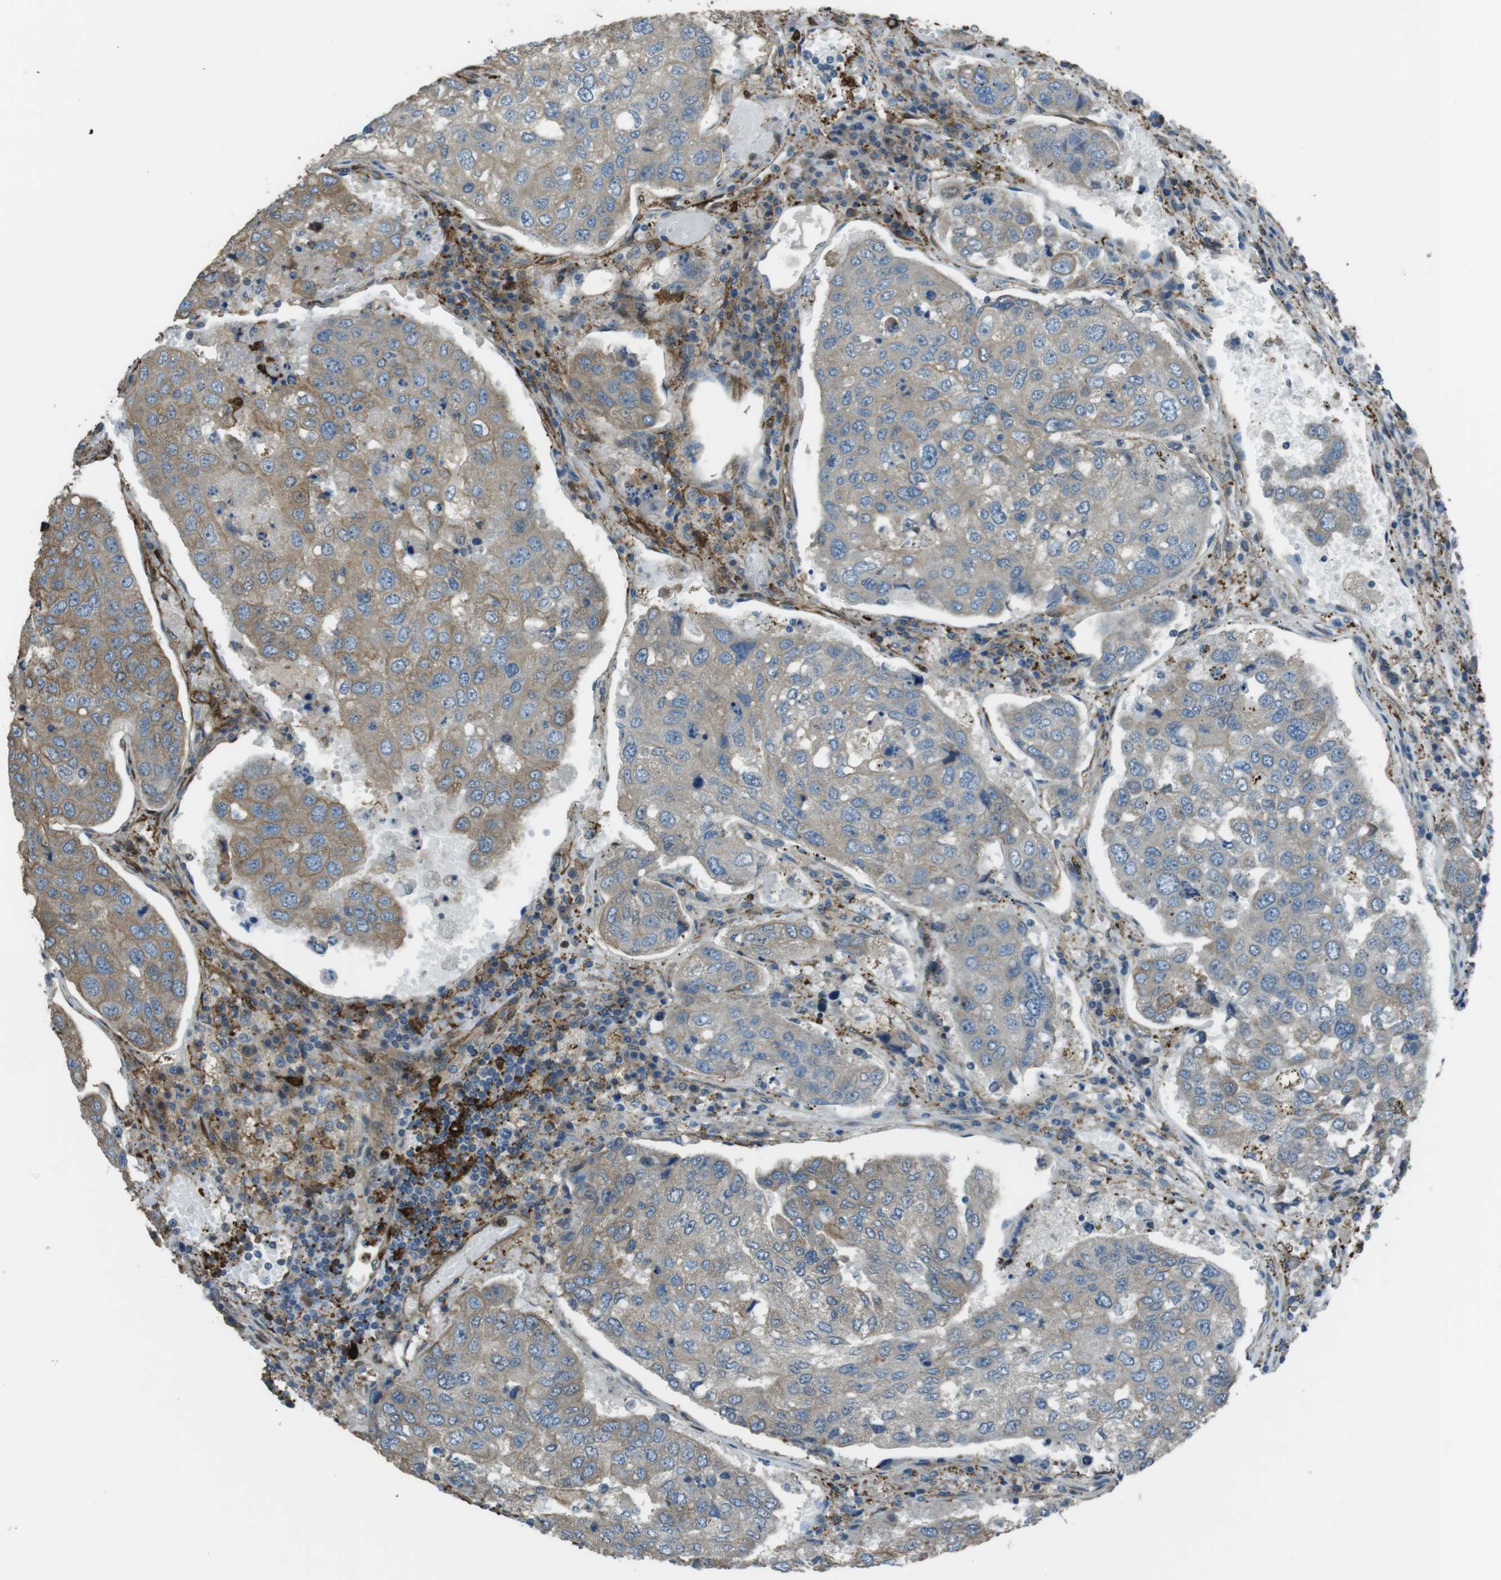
{"staining": {"intensity": "weak", "quantity": ">75%", "location": "cytoplasmic/membranous"}, "tissue": "urothelial cancer", "cell_type": "Tumor cells", "image_type": "cancer", "snomed": [{"axis": "morphology", "description": "Urothelial carcinoma, High grade"}, {"axis": "topography", "description": "Lymph node"}, {"axis": "topography", "description": "Urinary bladder"}], "caption": "Protein staining of high-grade urothelial carcinoma tissue exhibits weak cytoplasmic/membranous positivity in approximately >75% of tumor cells.", "gene": "SFT2D1", "patient": {"sex": "male", "age": 51}}